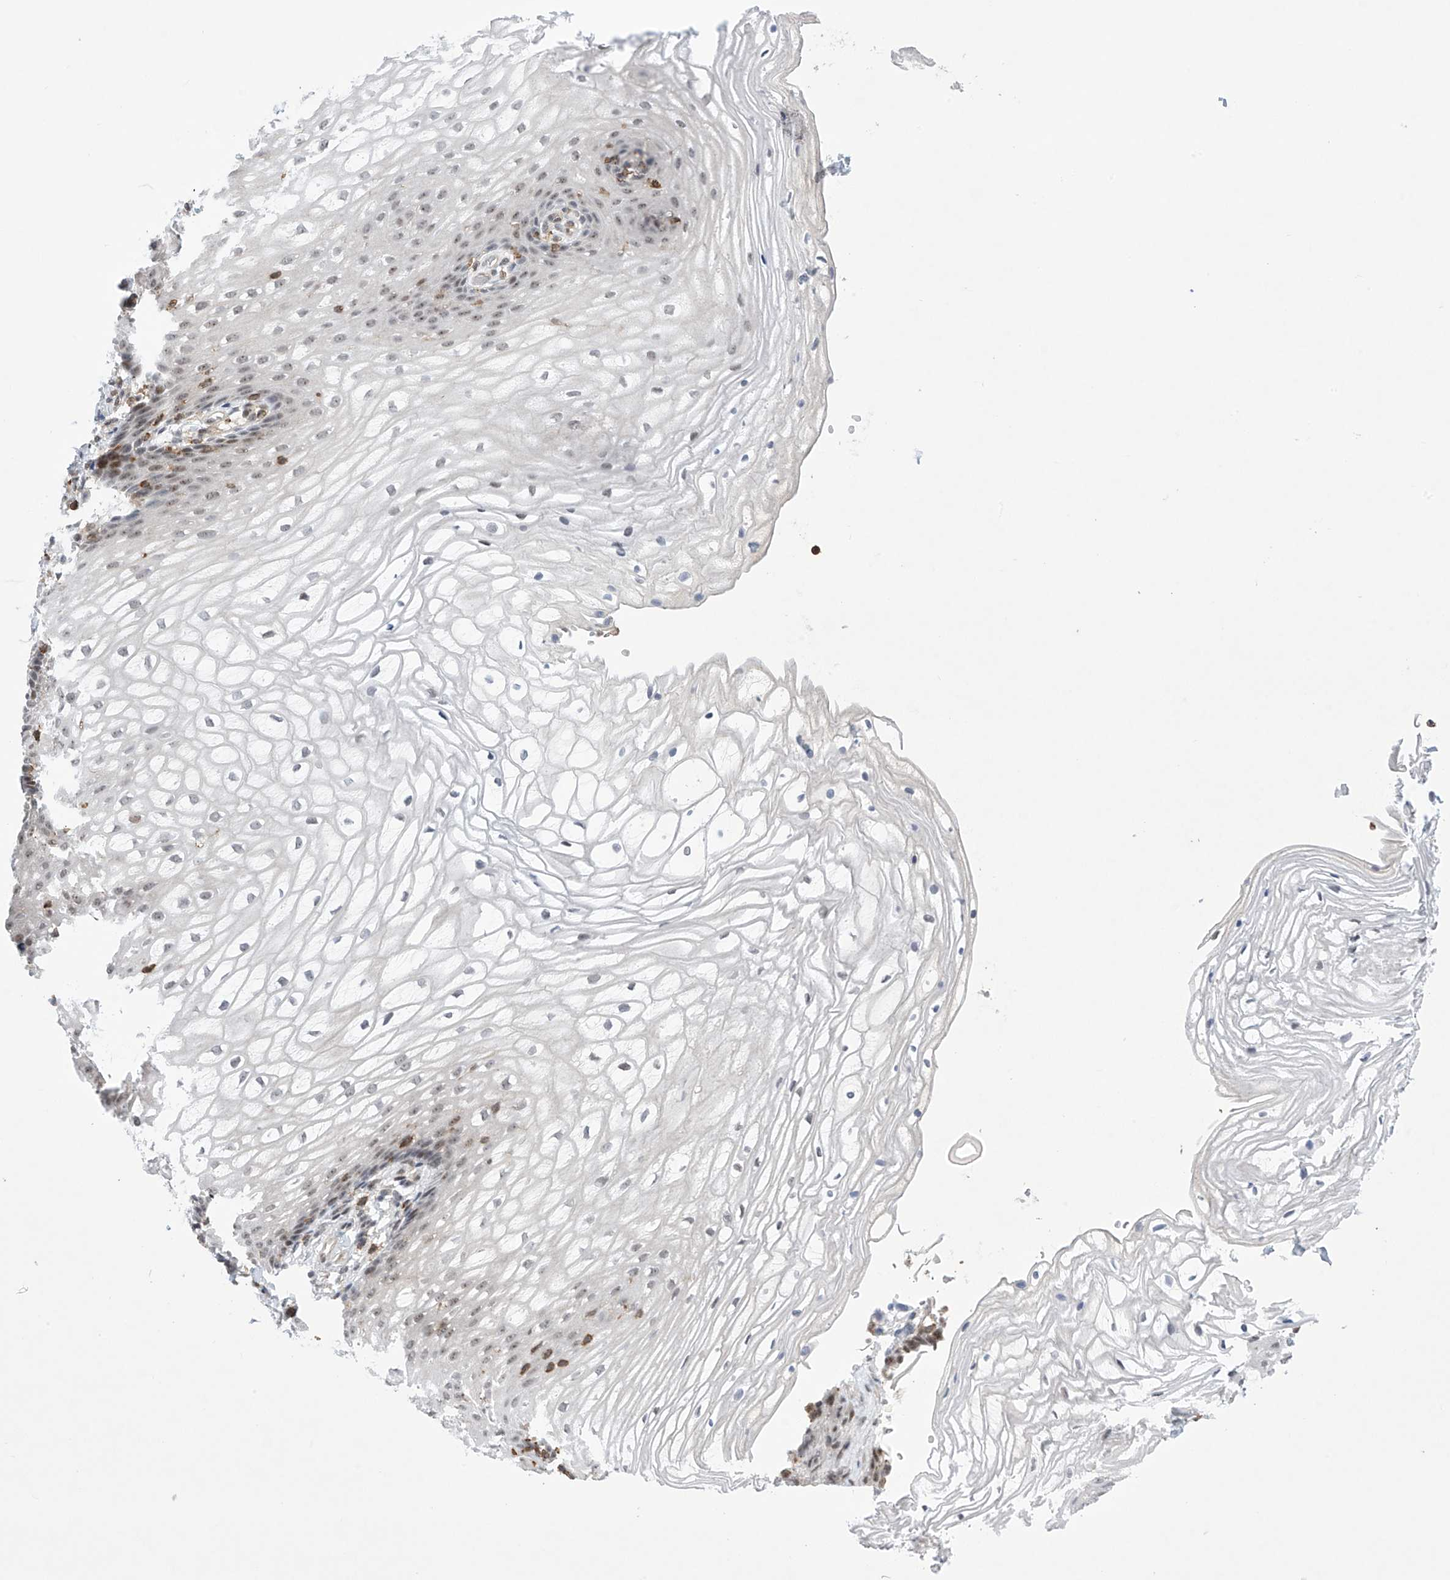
{"staining": {"intensity": "moderate", "quantity": "<25%", "location": "cytoplasmic/membranous,nuclear"}, "tissue": "vagina", "cell_type": "Squamous epithelial cells", "image_type": "normal", "snomed": [{"axis": "morphology", "description": "Normal tissue, NOS"}, {"axis": "topography", "description": "Vagina"}], "caption": "Immunohistochemical staining of normal human vagina shows moderate cytoplasmic/membranous,nuclear protein positivity in approximately <25% of squamous epithelial cells.", "gene": "MSL3", "patient": {"sex": "female", "age": 60}}